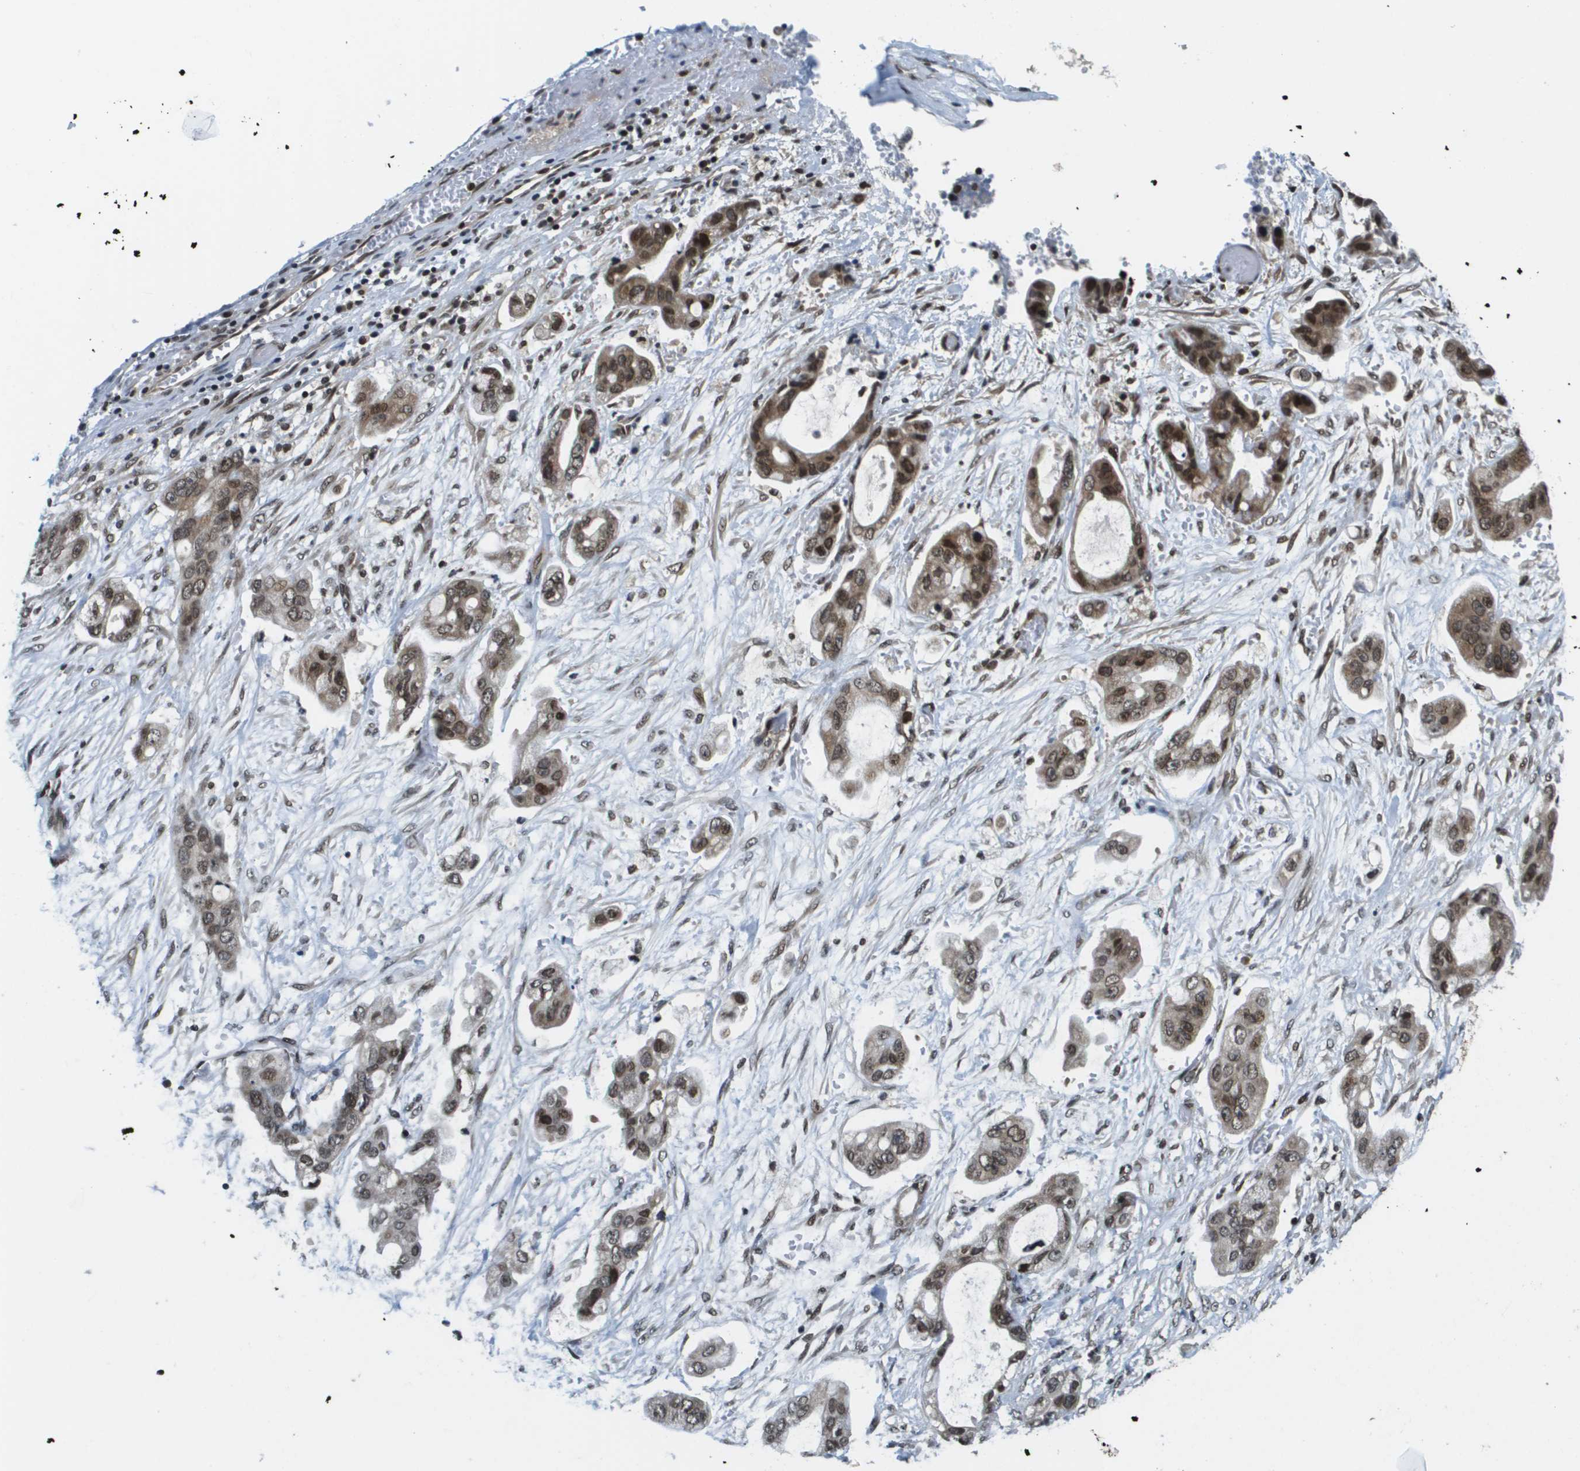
{"staining": {"intensity": "moderate", "quantity": ">75%", "location": "cytoplasmic/membranous,nuclear"}, "tissue": "stomach cancer", "cell_type": "Tumor cells", "image_type": "cancer", "snomed": [{"axis": "morphology", "description": "Adenocarcinoma, NOS"}, {"axis": "topography", "description": "Stomach"}], "caption": "Tumor cells display medium levels of moderate cytoplasmic/membranous and nuclear expression in approximately >75% of cells in stomach adenocarcinoma.", "gene": "RECQL4", "patient": {"sex": "male", "age": 62}}